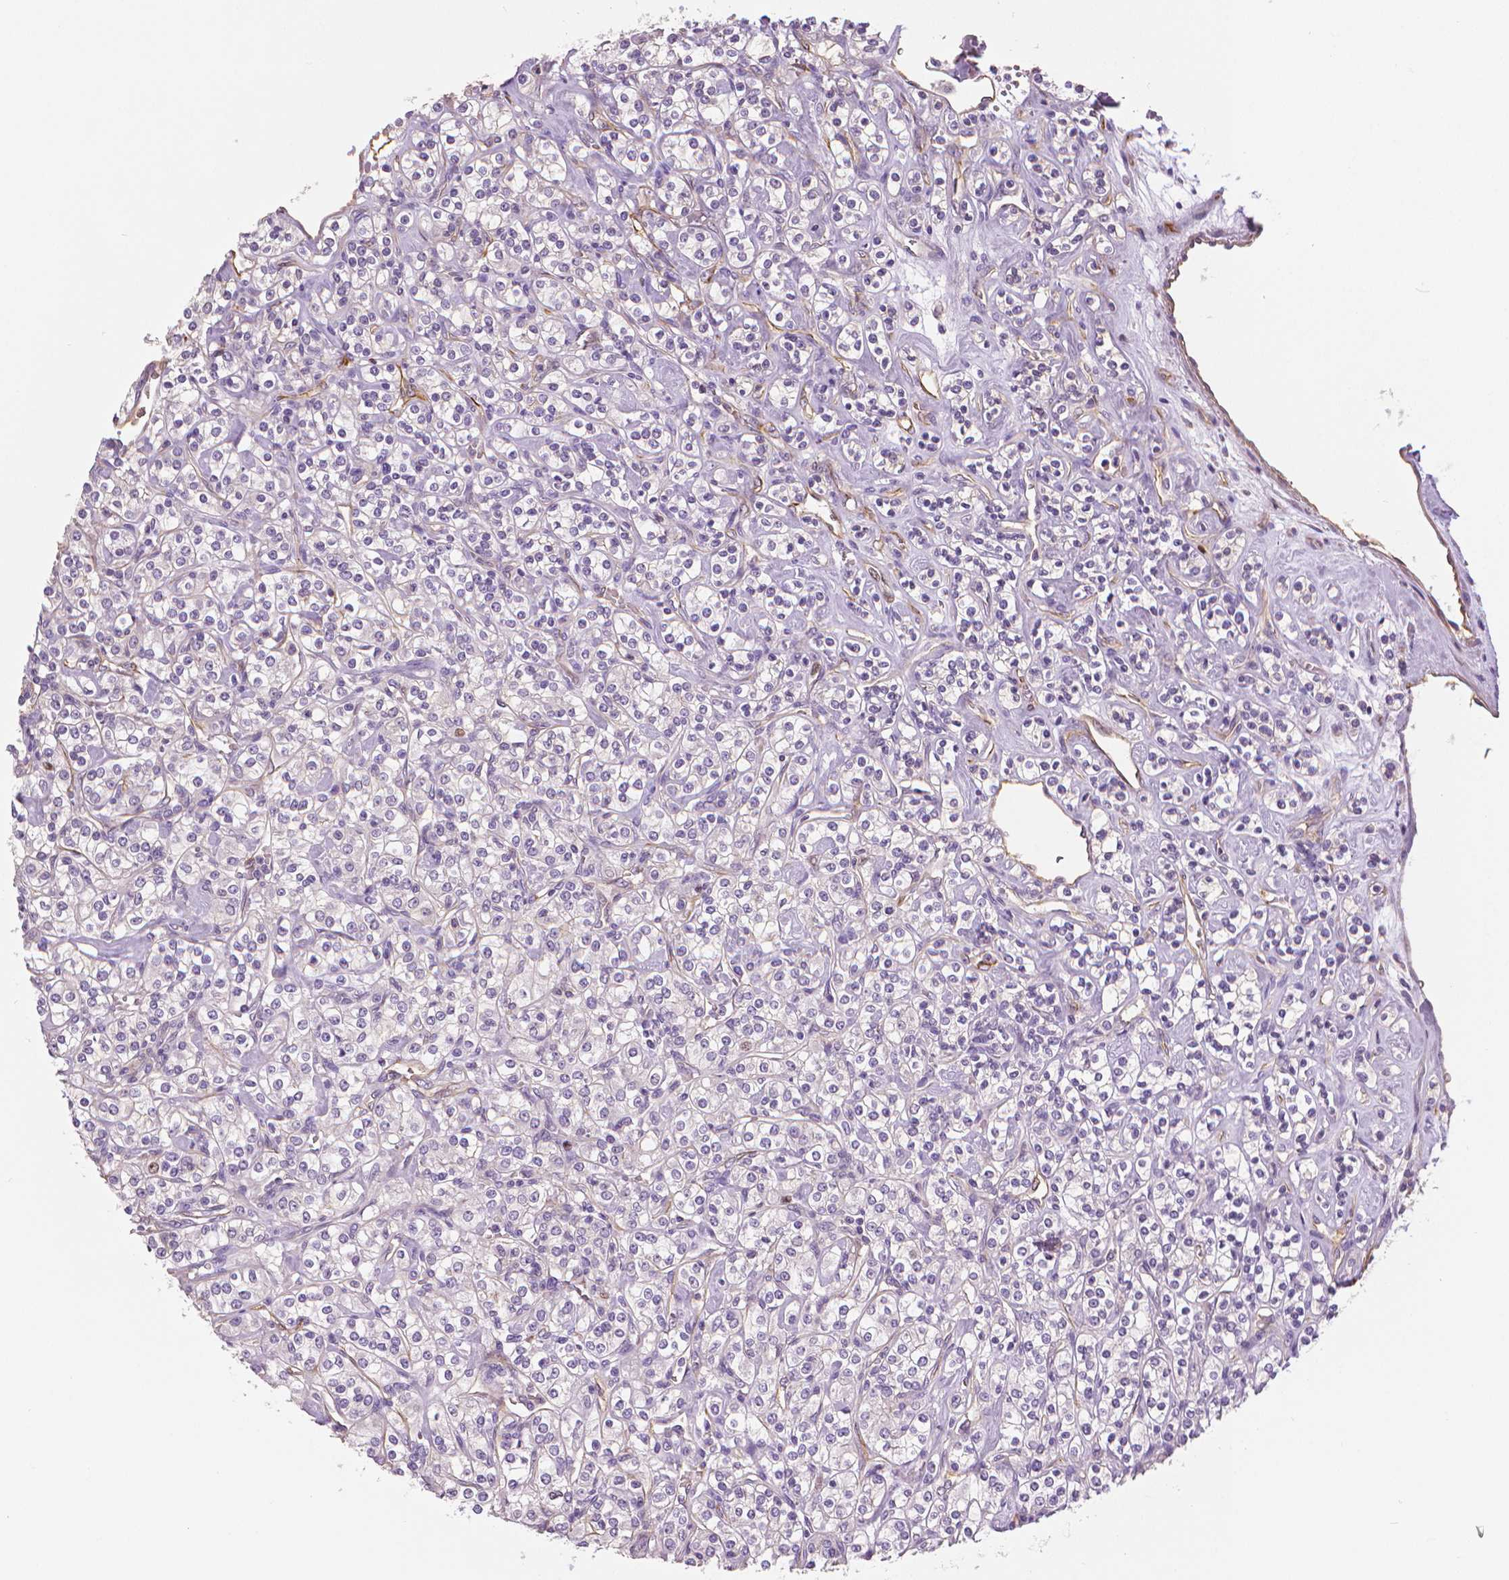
{"staining": {"intensity": "negative", "quantity": "none", "location": "none"}, "tissue": "renal cancer", "cell_type": "Tumor cells", "image_type": "cancer", "snomed": [{"axis": "morphology", "description": "Adenocarcinoma, NOS"}, {"axis": "topography", "description": "Kidney"}], "caption": "Immunohistochemistry (IHC) micrograph of renal cancer stained for a protein (brown), which displays no expression in tumor cells. (DAB (3,3'-diaminobenzidine) IHC visualized using brightfield microscopy, high magnification).", "gene": "MKI67", "patient": {"sex": "male", "age": 77}}